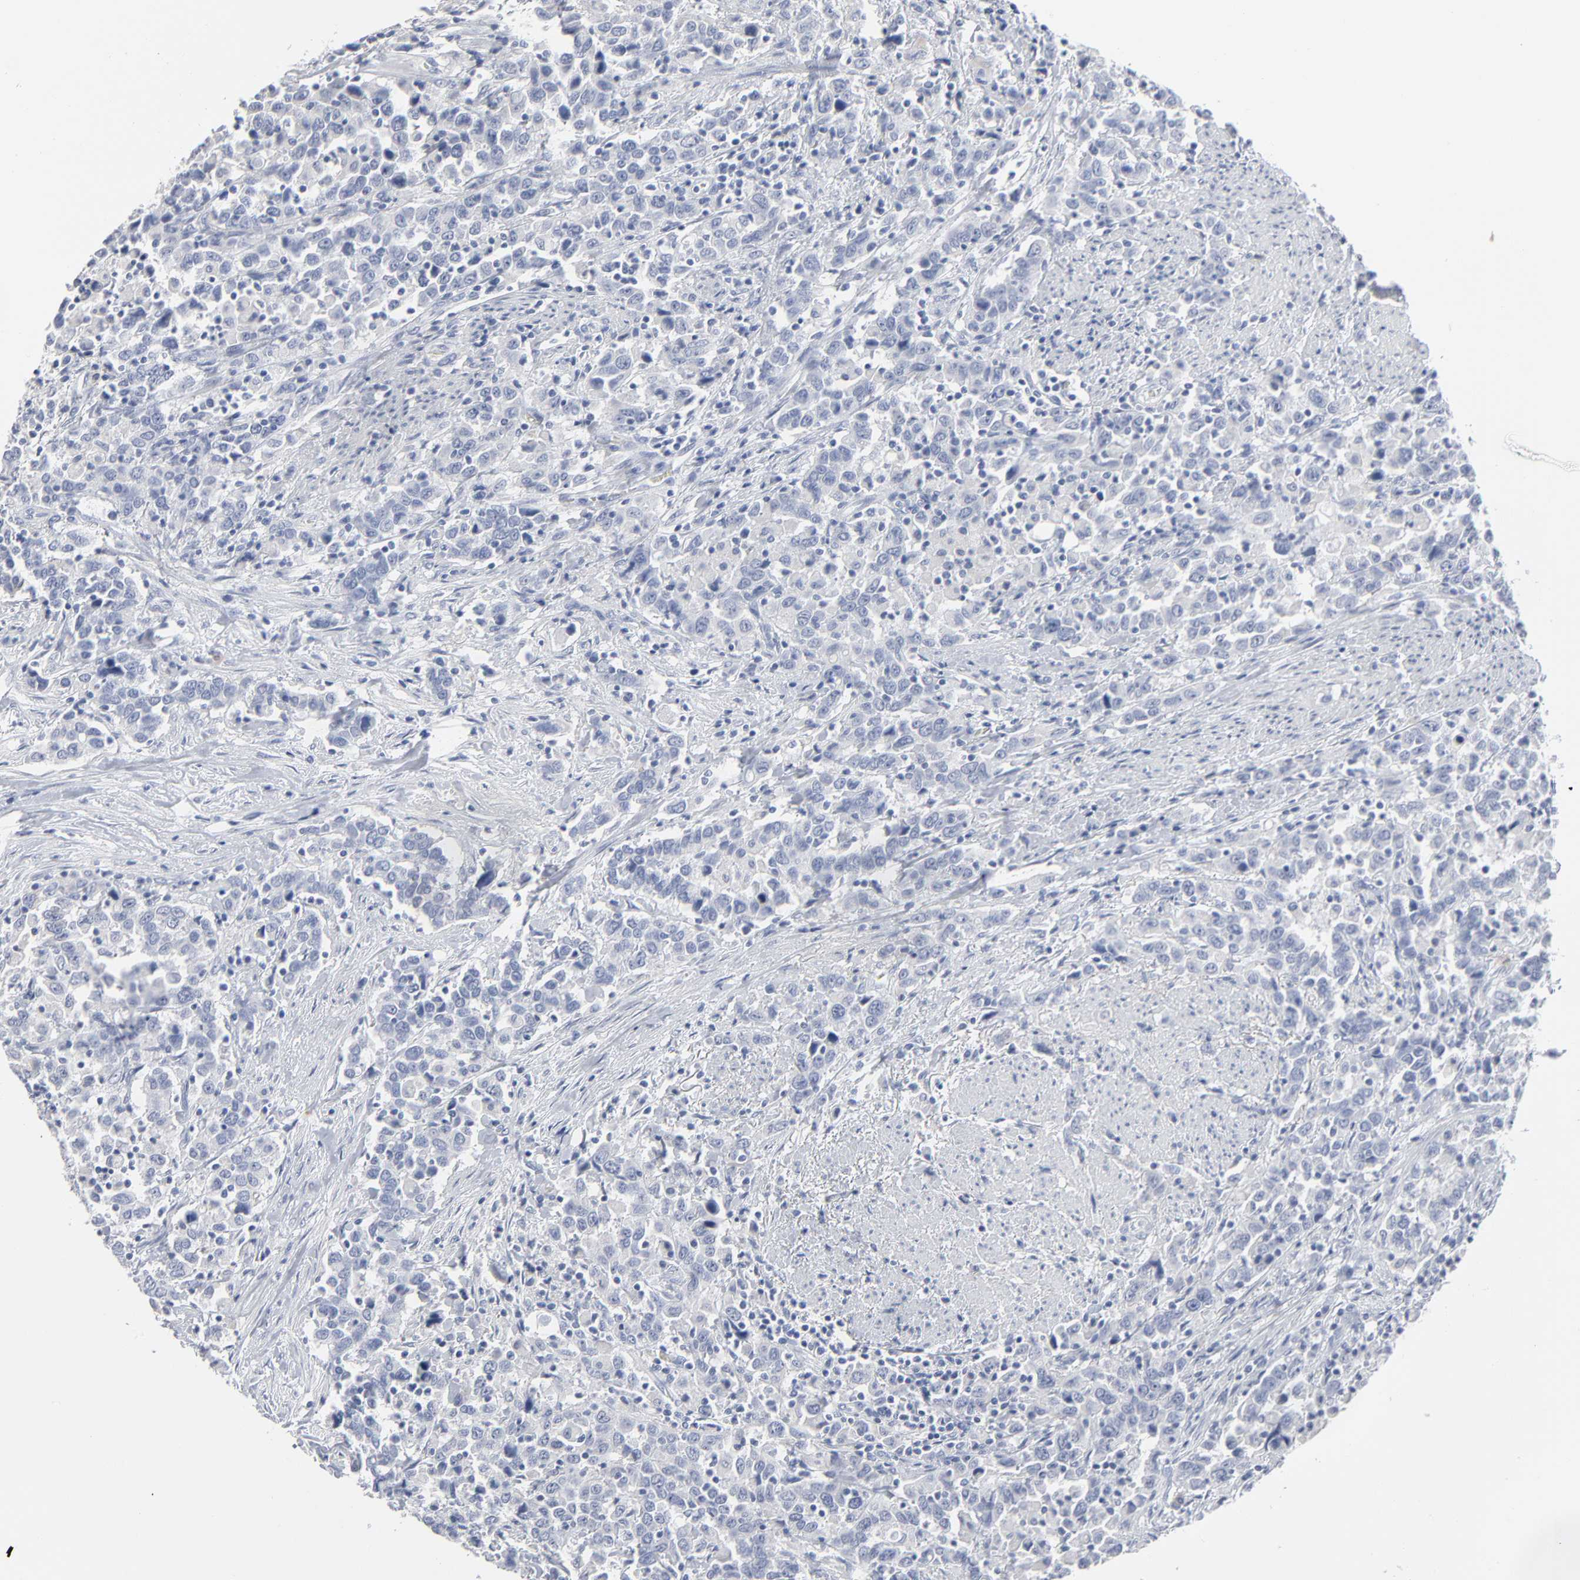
{"staining": {"intensity": "negative", "quantity": "none", "location": "none"}, "tissue": "urothelial cancer", "cell_type": "Tumor cells", "image_type": "cancer", "snomed": [{"axis": "morphology", "description": "Urothelial carcinoma, High grade"}, {"axis": "topography", "description": "Urinary bladder"}], "caption": "Immunohistochemical staining of human high-grade urothelial carcinoma displays no significant staining in tumor cells.", "gene": "PAGE1", "patient": {"sex": "male", "age": 61}}